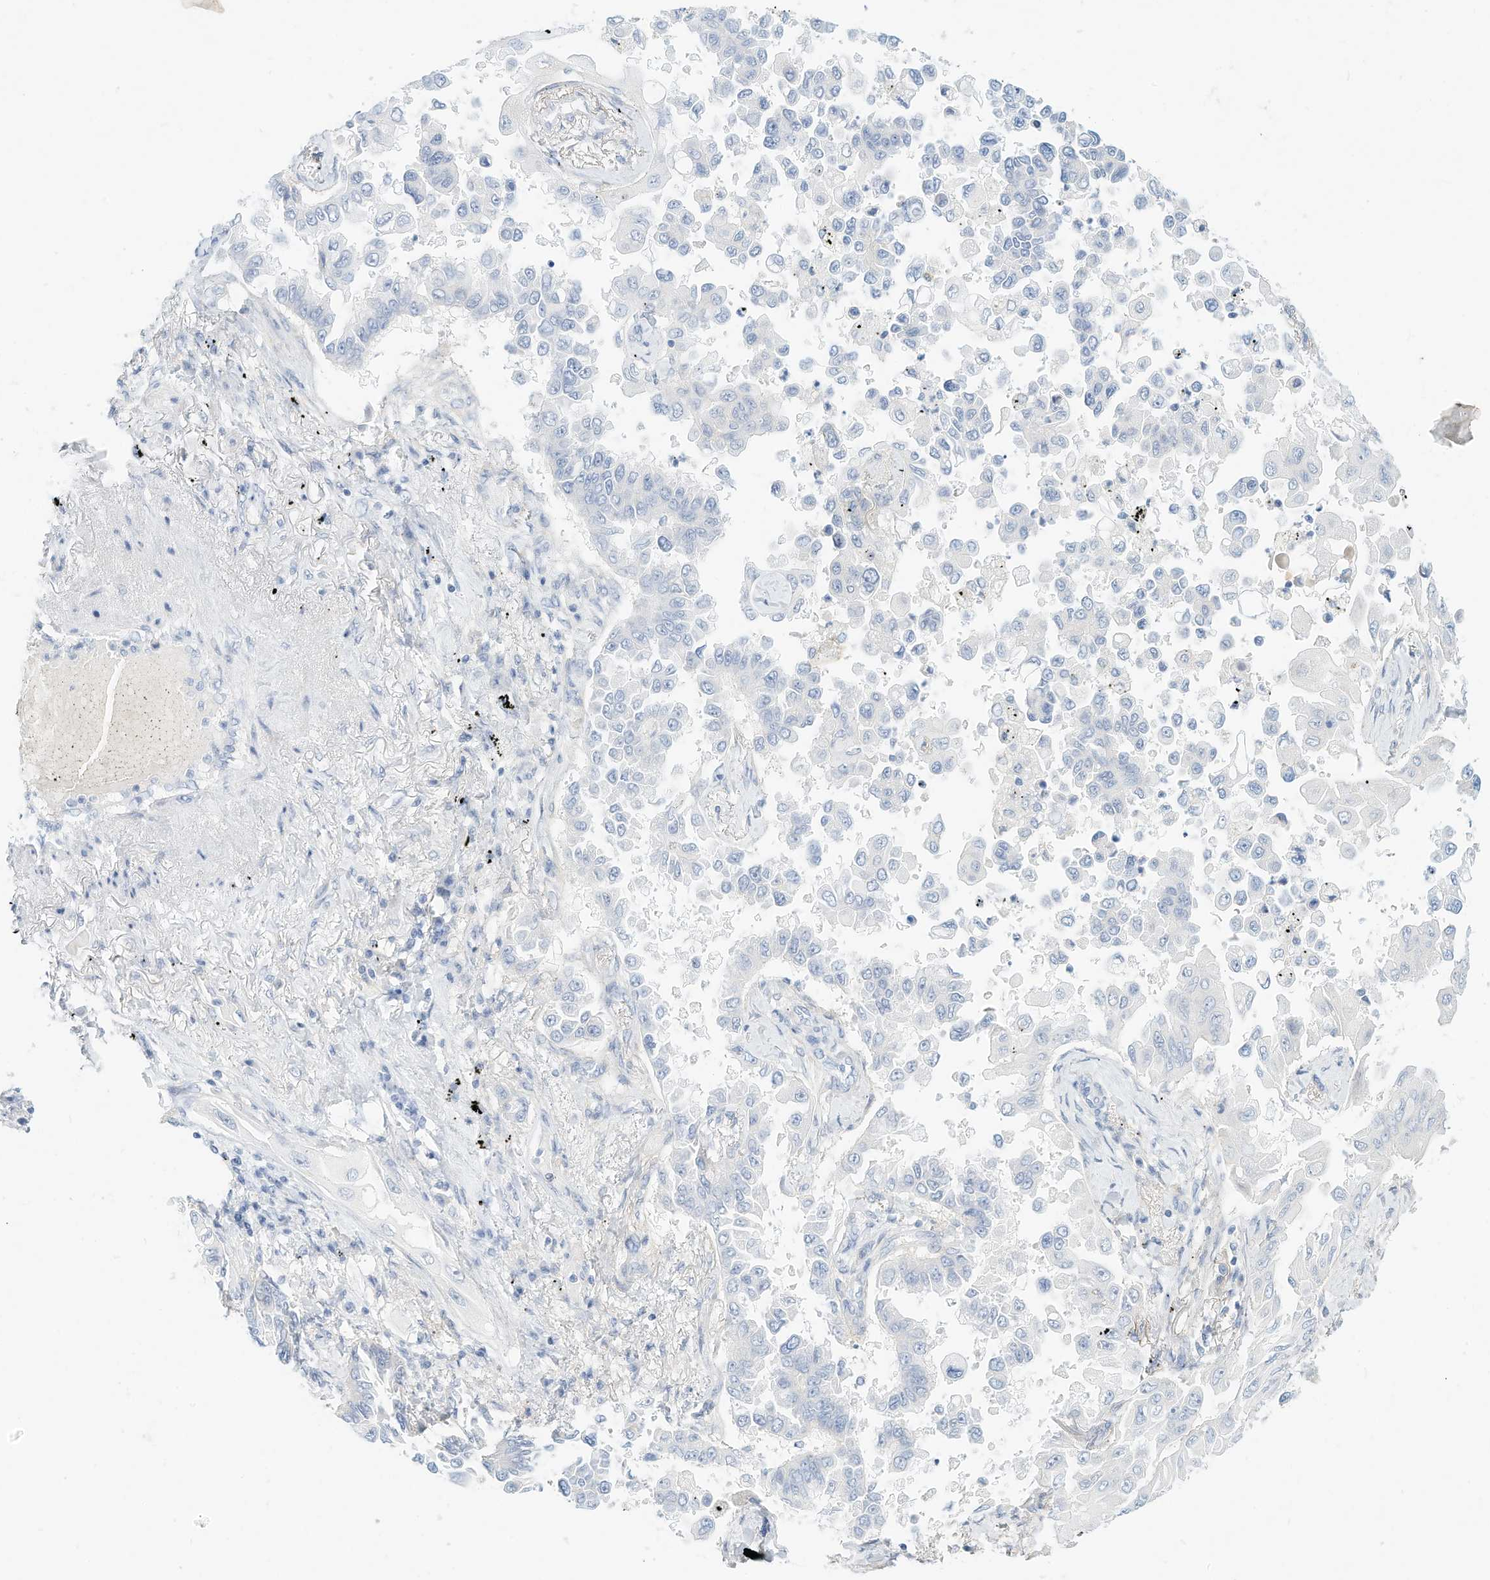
{"staining": {"intensity": "negative", "quantity": "none", "location": "none"}, "tissue": "lung cancer", "cell_type": "Tumor cells", "image_type": "cancer", "snomed": [{"axis": "morphology", "description": "Adenocarcinoma, NOS"}, {"axis": "topography", "description": "Lung"}], "caption": "Immunohistochemistry of human adenocarcinoma (lung) displays no positivity in tumor cells. Nuclei are stained in blue.", "gene": "SPOCD1", "patient": {"sex": "female", "age": 67}}